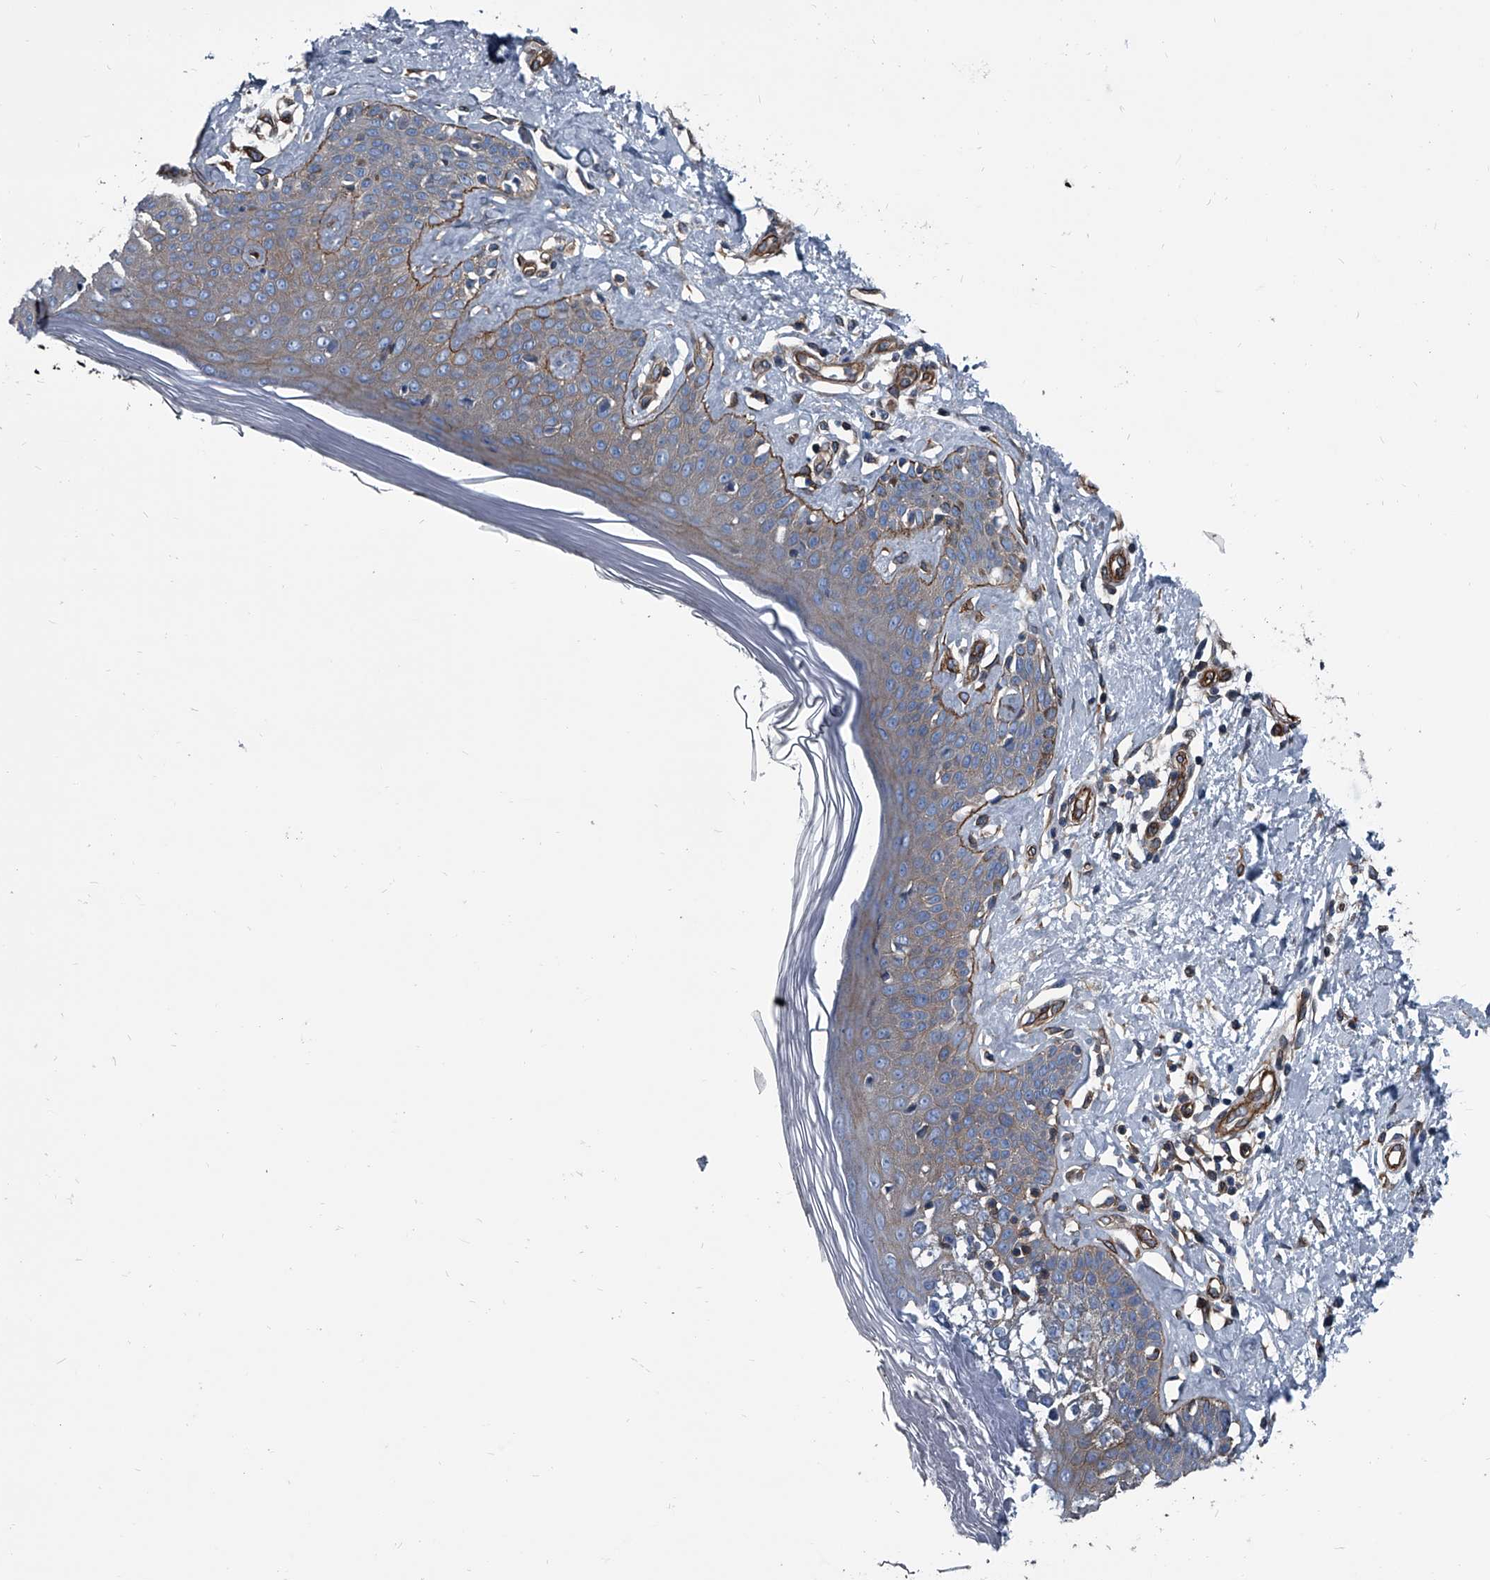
{"staining": {"intensity": "negative", "quantity": "none", "location": "none"}, "tissue": "skin", "cell_type": "Fibroblasts", "image_type": "normal", "snomed": [{"axis": "morphology", "description": "Normal tissue, NOS"}, {"axis": "topography", "description": "Skin"}], "caption": "Protein analysis of normal skin exhibits no significant staining in fibroblasts. The staining was performed using DAB to visualize the protein expression in brown, while the nuclei were stained in blue with hematoxylin (Magnification: 20x).", "gene": "PLEC", "patient": {"sex": "female", "age": 64}}